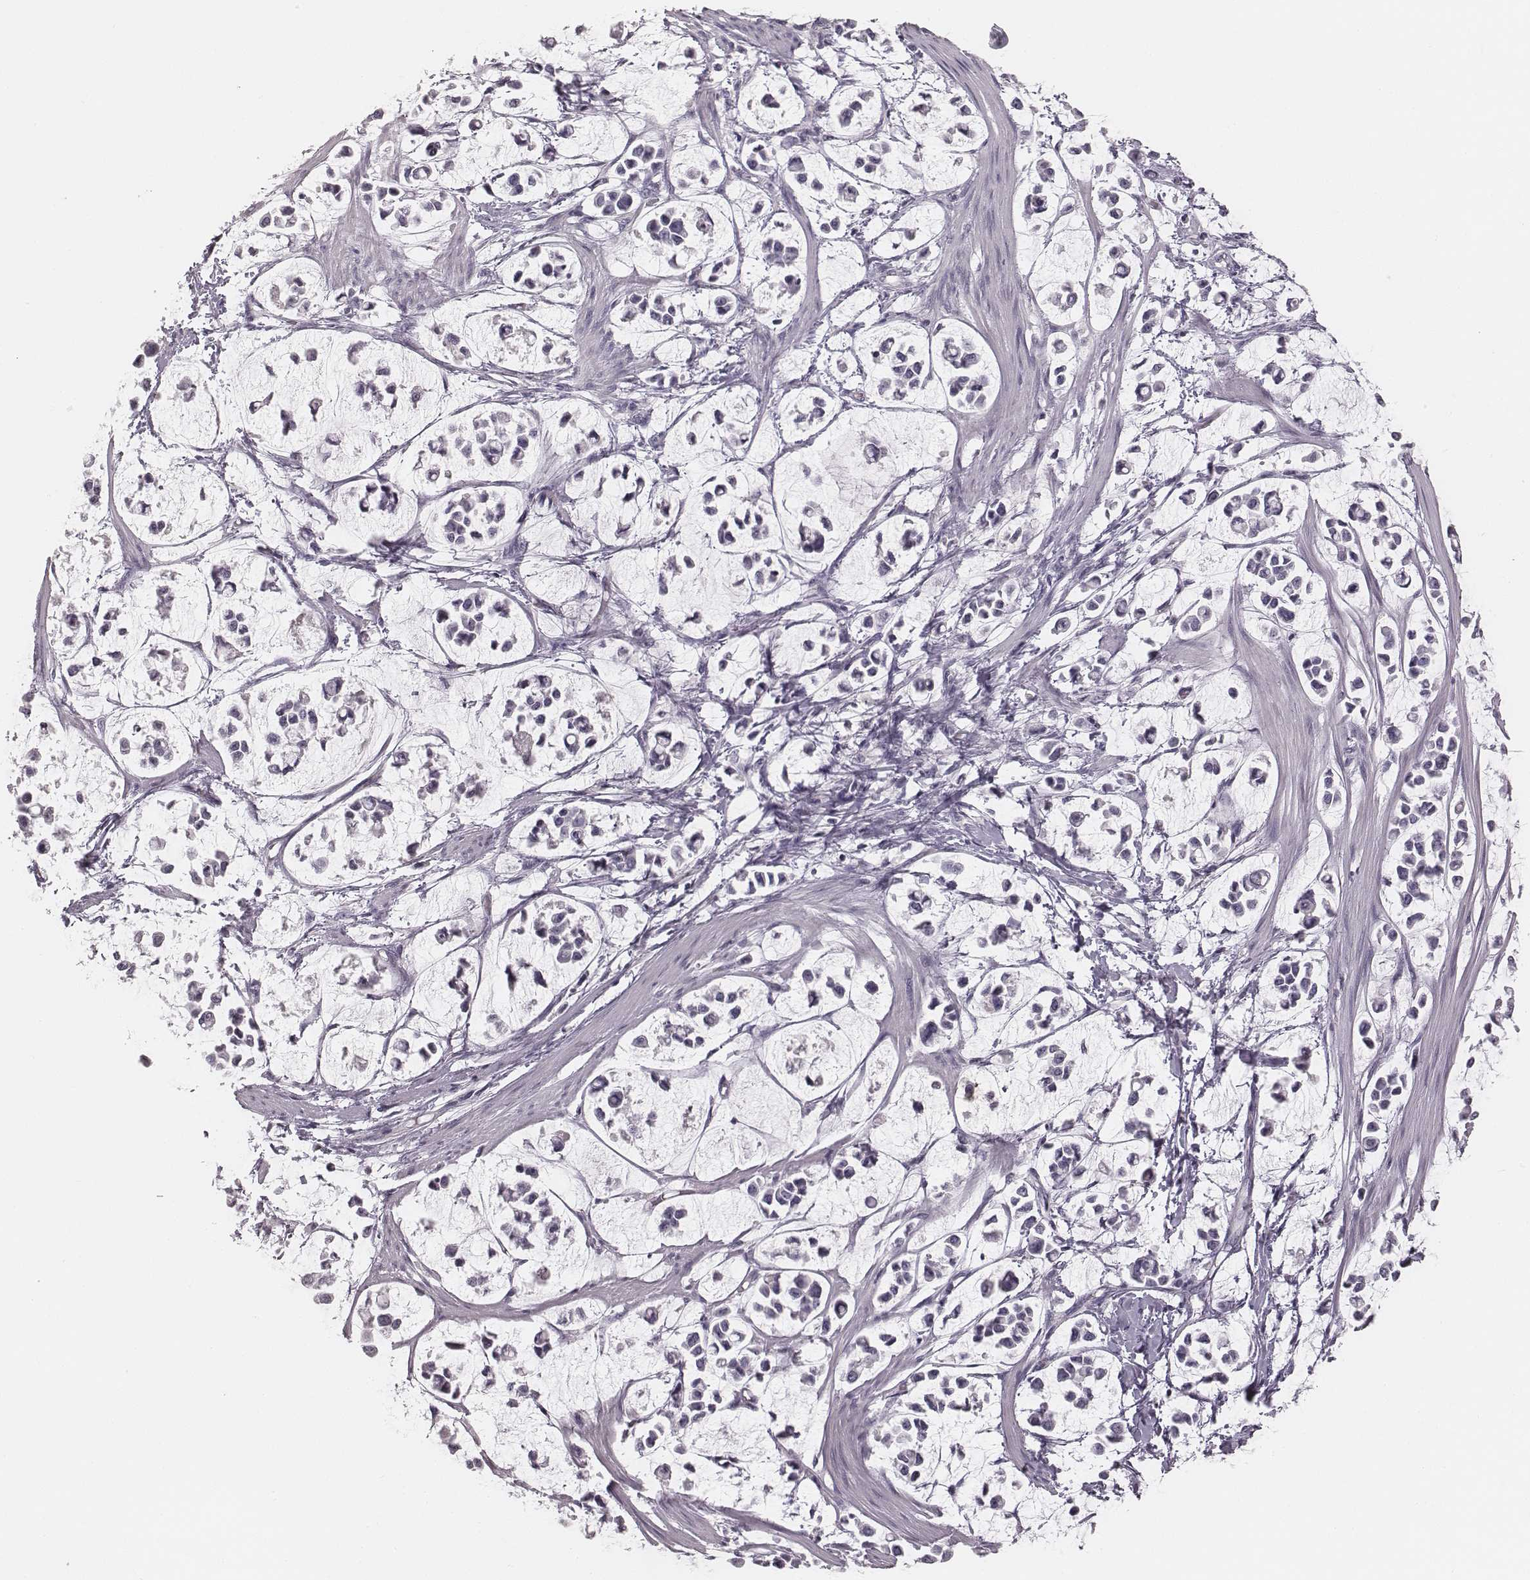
{"staining": {"intensity": "negative", "quantity": "none", "location": "none"}, "tissue": "stomach cancer", "cell_type": "Tumor cells", "image_type": "cancer", "snomed": [{"axis": "morphology", "description": "Adenocarcinoma, NOS"}, {"axis": "topography", "description": "Stomach"}], "caption": "Immunohistochemical staining of human adenocarcinoma (stomach) shows no significant positivity in tumor cells.", "gene": "S100Z", "patient": {"sex": "male", "age": 82}}